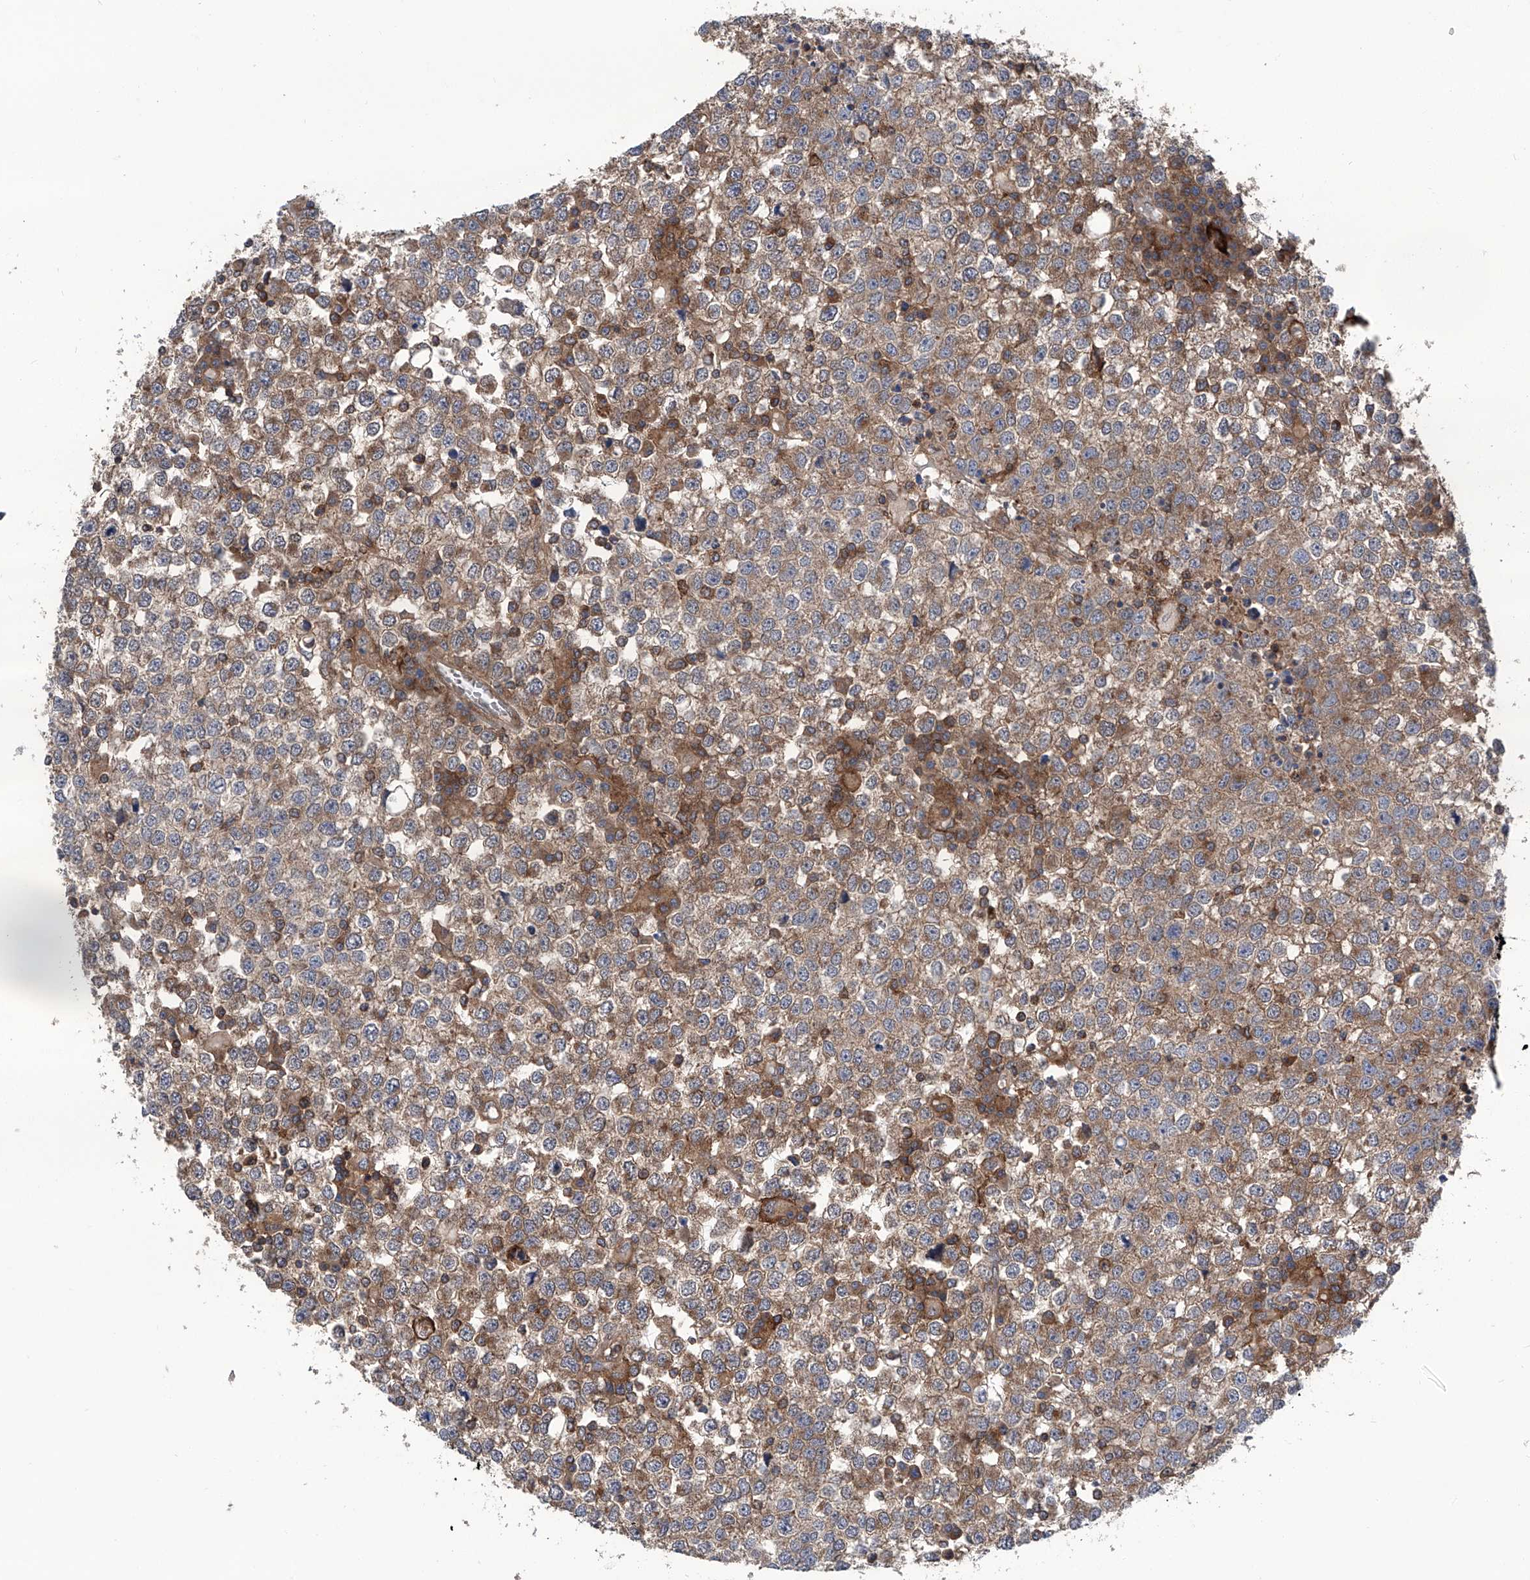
{"staining": {"intensity": "moderate", "quantity": "25%-75%", "location": "cytoplasmic/membranous"}, "tissue": "testis cancer", "cell_type": "Tumor cells", "image_type": "cancer", "snomed": [{"axis": "morphology", "description": "Seminoma, NOS"}, {"axis": "topography", "description": "Testis"}], "caption": "An IHC photomicrograph of tumor tissue is shown. Protein staining in brown highlights moderate cytoplasmic/membranous positivity in testis cancer (seminoma) within tumor cells.", "gene": "SMAP1", "patient": {"sex": "male", "age": 65}}